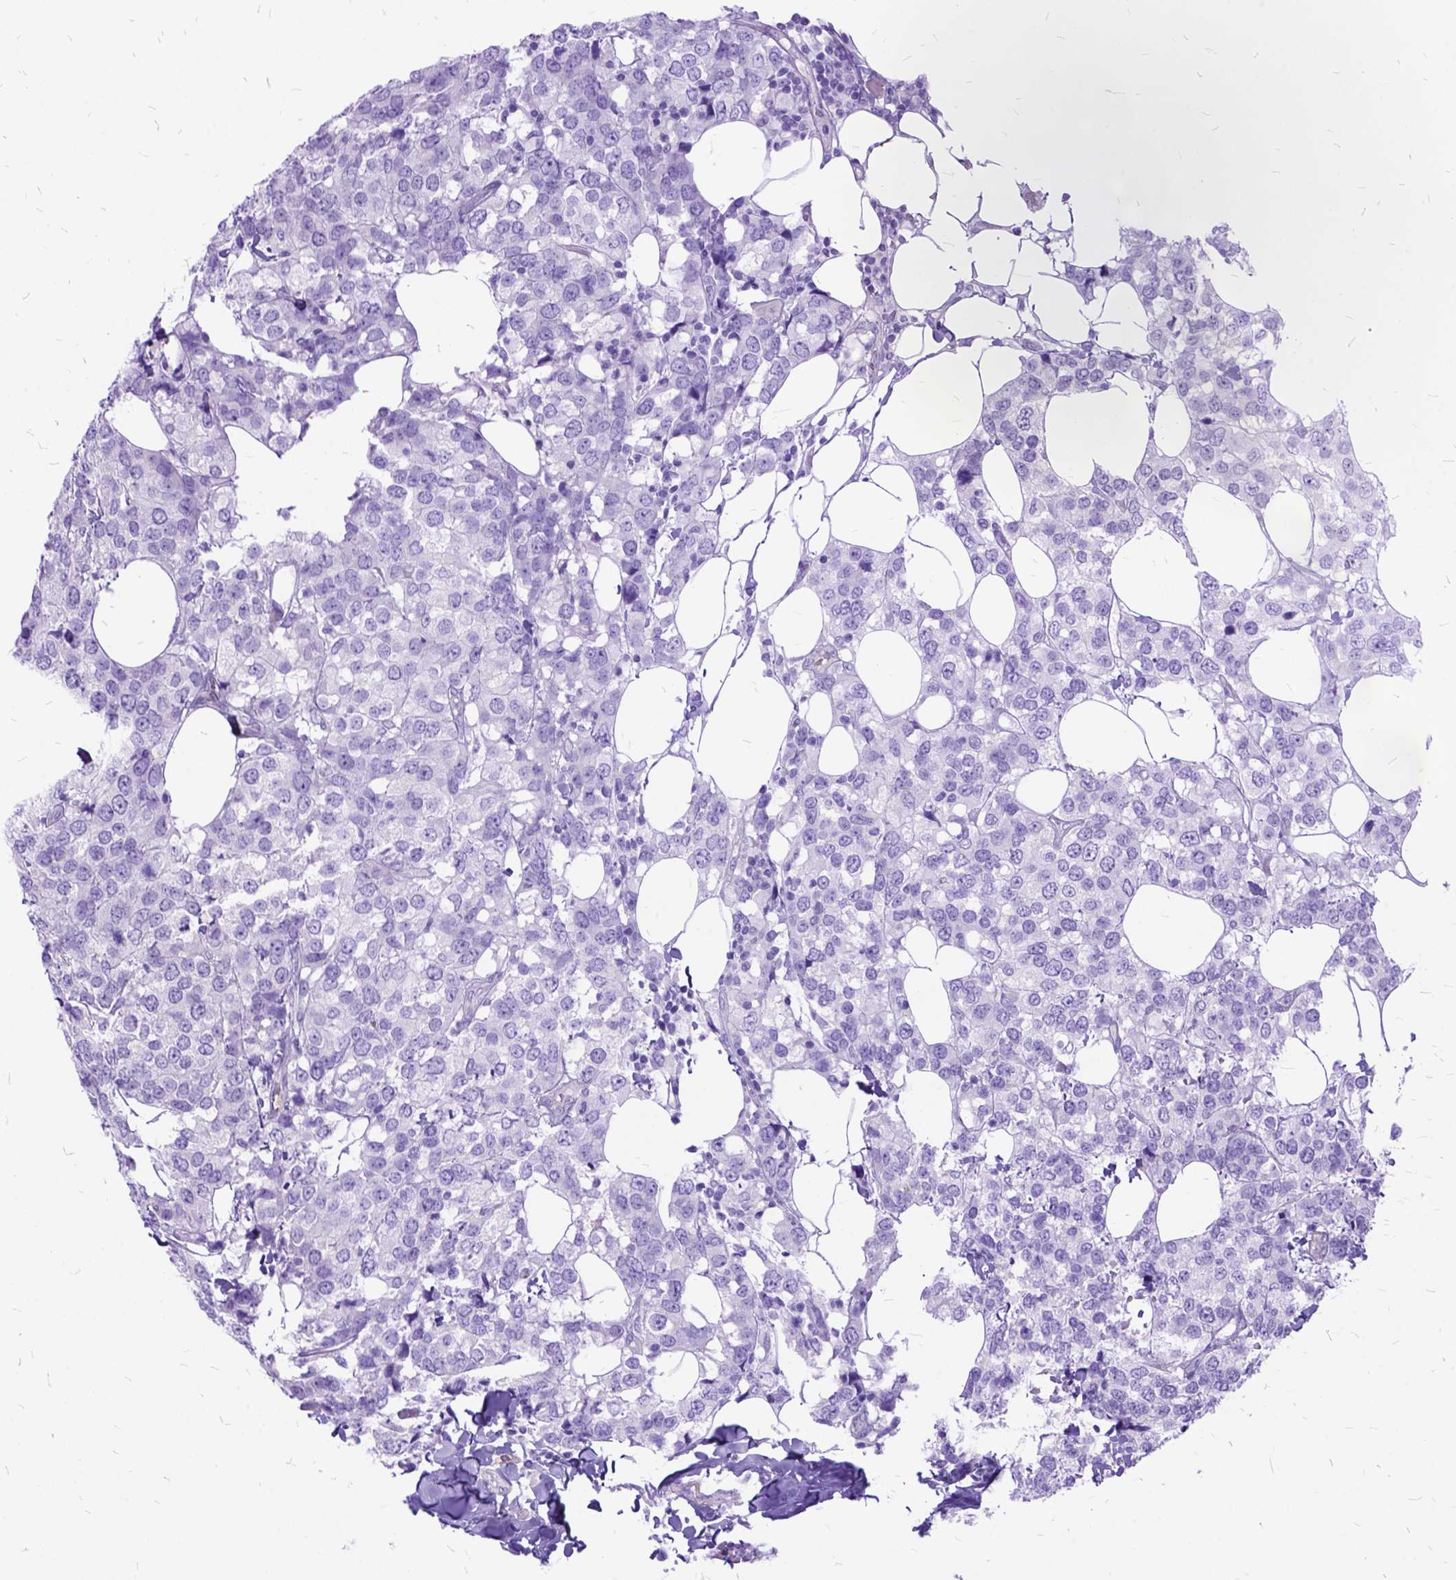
{"staining": {"intensity": "negative", "quantity": "none", "location": "none"}, "tissue": "breast cancer", "cell_type": "Tumor cells", "image_type": "cancer", "snomed": [{"axis": "morphology", "description": "Lobular carcinoma"}, {"axis": "topography", "description": "Breast"}], "caption": "The immunohistochemistry image has no significant positivity in tumor cells of breast lobular carcinoma tissue.", "gene": "ARL9", "patient": {"sex": "female", "age": 59}}